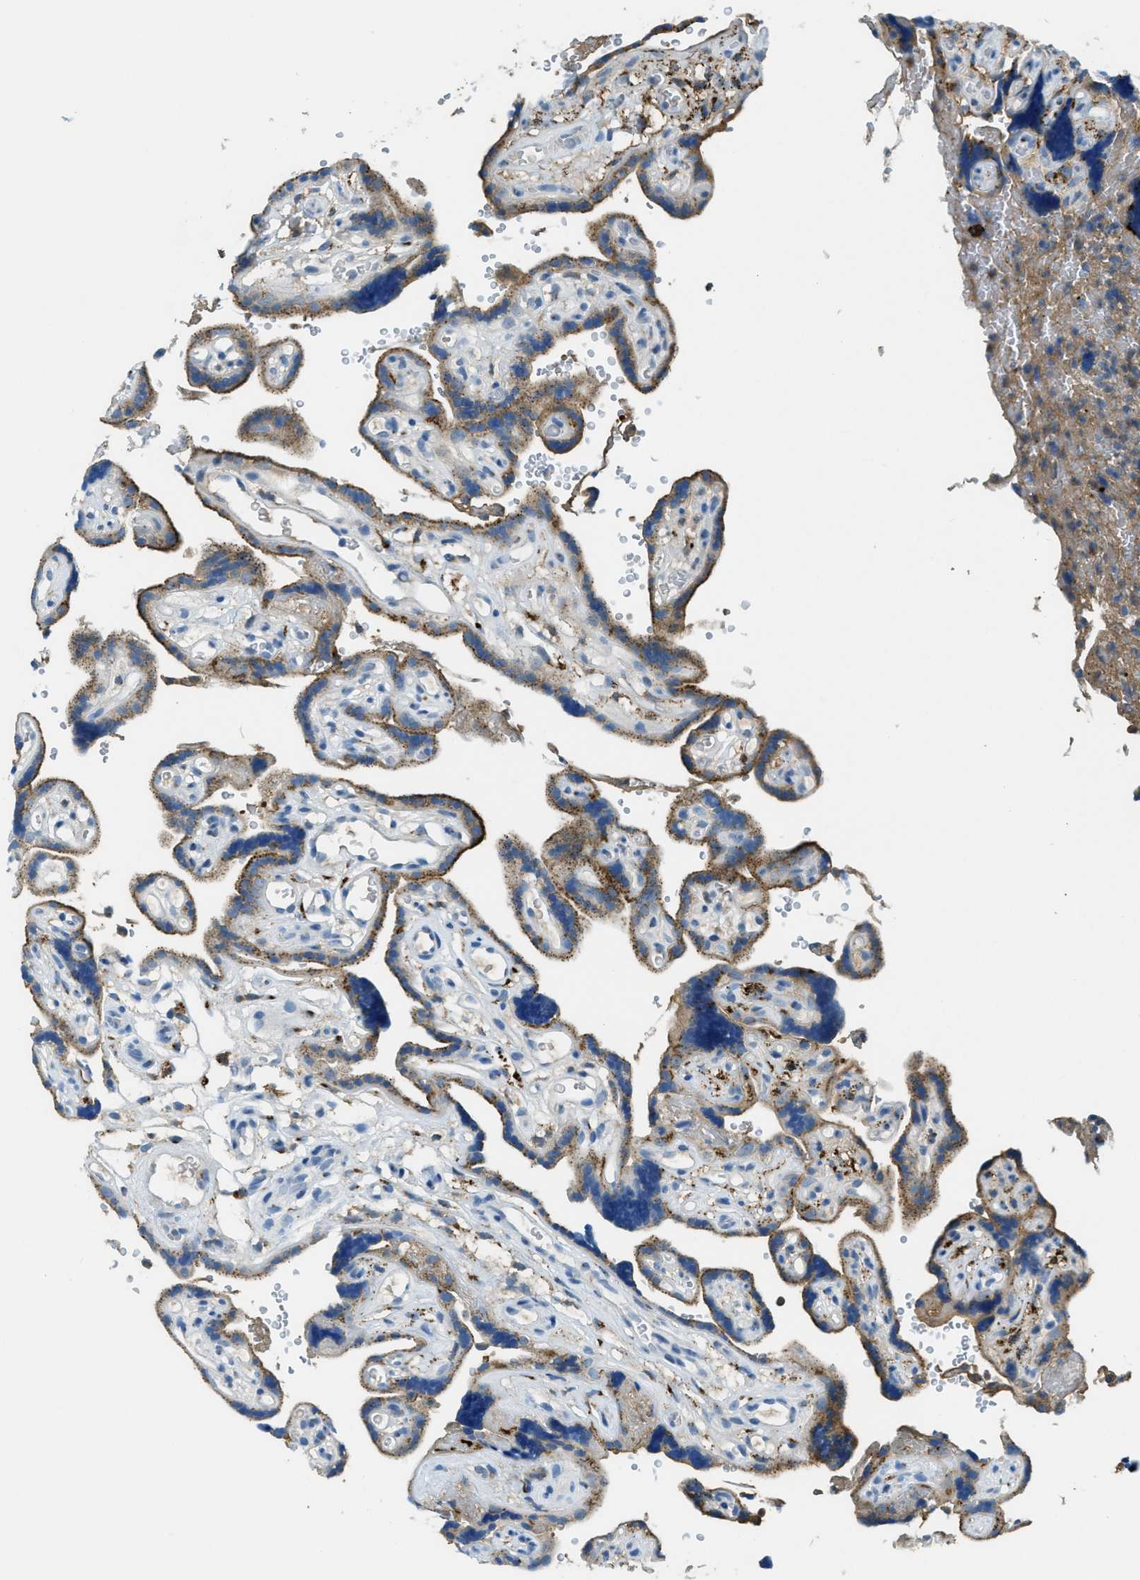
{"staining": {"intensity": "strong", "quantity": "25%-75%", "location": "cytoplasmic/membranous"}, "tissue": "placenta", "cell_type": "Decidual cells", "image_type": "normal", "snomed": [{"axis": "morphology", "description": "Normal tissue, NOS"}, {"axis": "topography", "description": "Placenta"}], "caption": "Decidual cells demonstrate high levels of strong cytoplasmic/membranous positivity in about 25%-75% of cells in normal human placenta.", "gene": "TRIM59", "patient": {"sex": "female", "age": 30}}